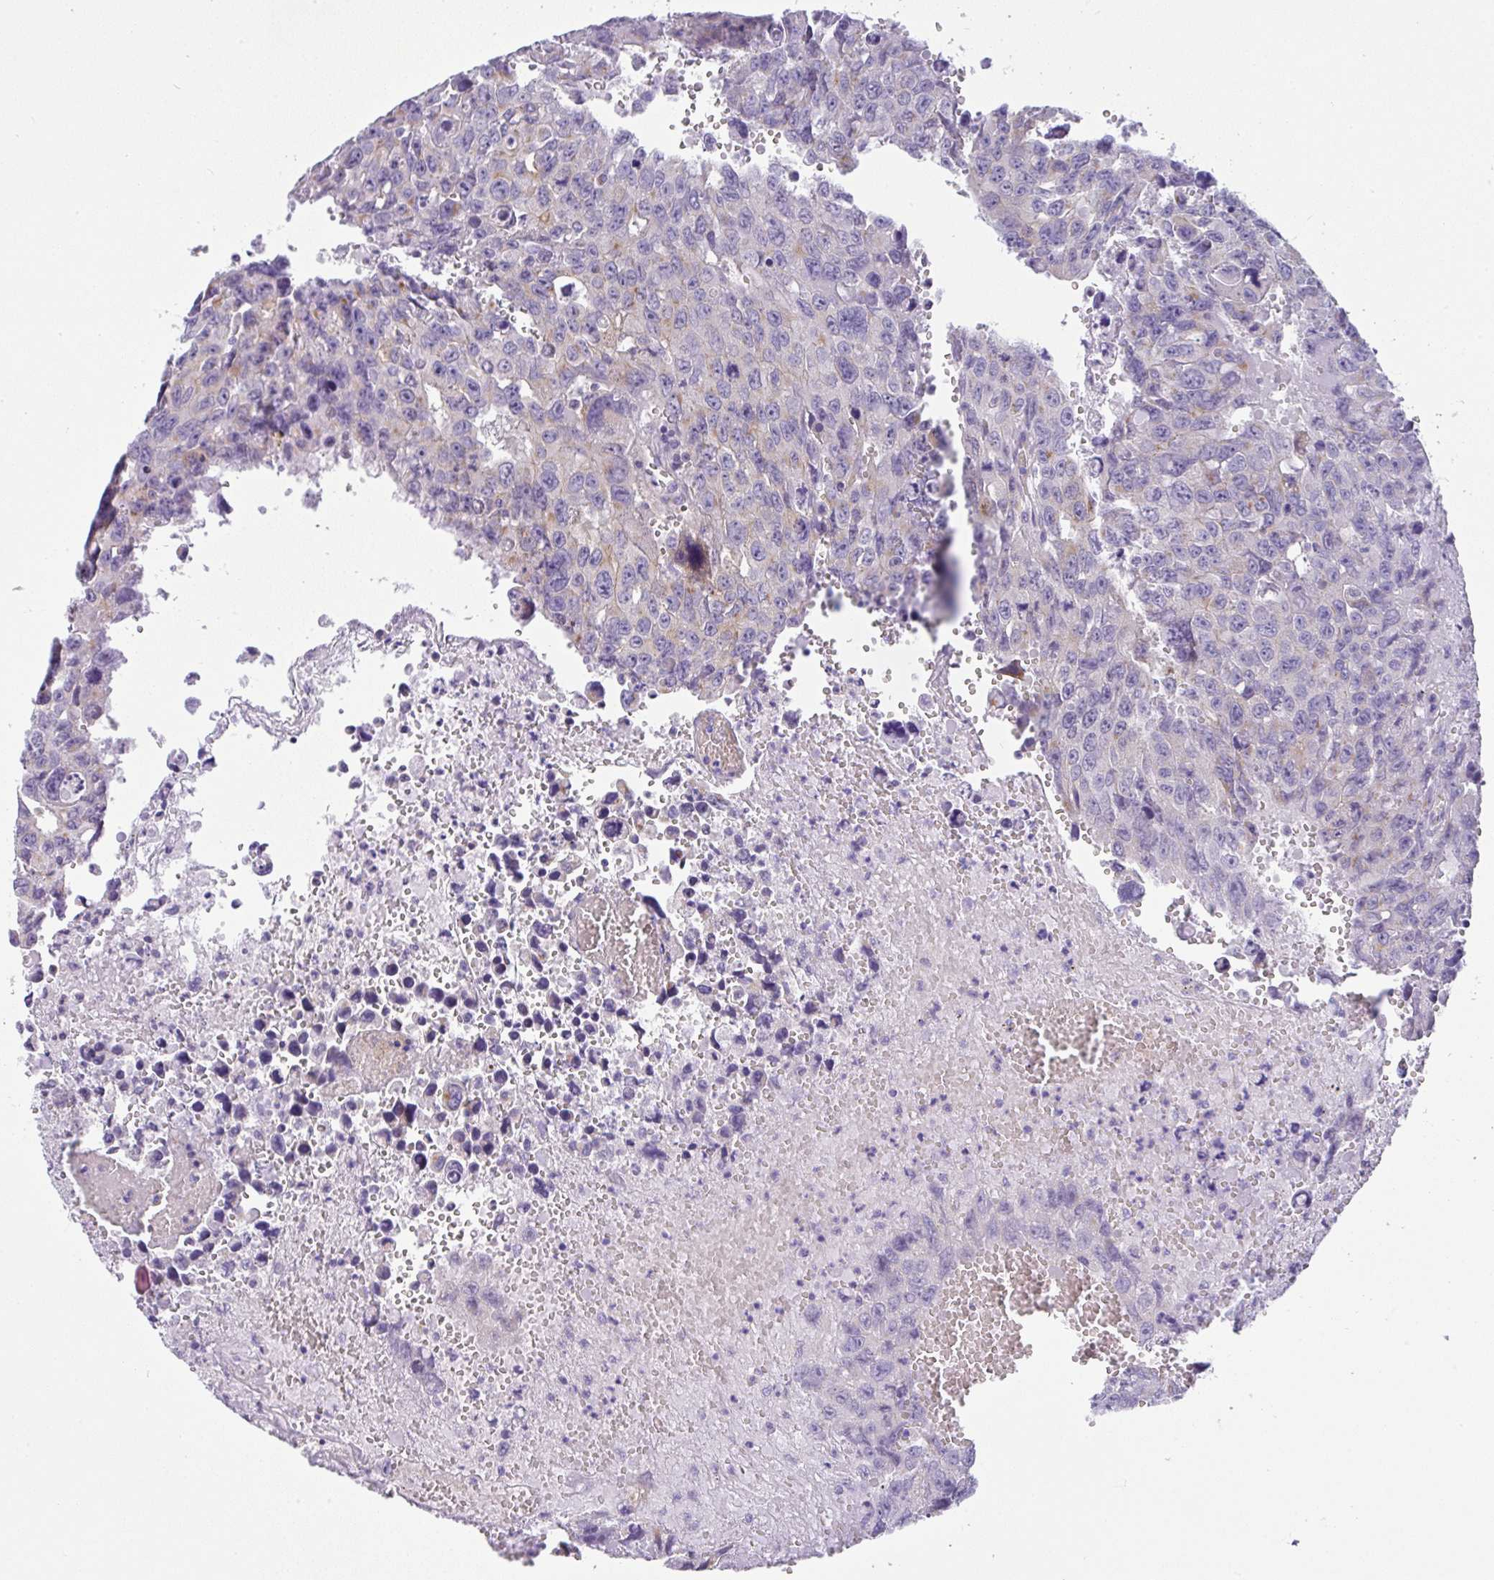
{"staining": {"intensity": "negative", "quantity": "none", "location": "none"}, "tissue": "testis cancer", "cell_type": "Tumor cells", "image_type": "cancer", "snomed": [{"axis": "morphology", "description": "Seminoma, NOS"}, {"axis": "topography", "description": "Testis"}], "caption": "Tumor cells show no significant protein positivity in testis cancer (seminoma).", "gene": "FAM177A1", "patient": {"sex": "male", "age": 26}}